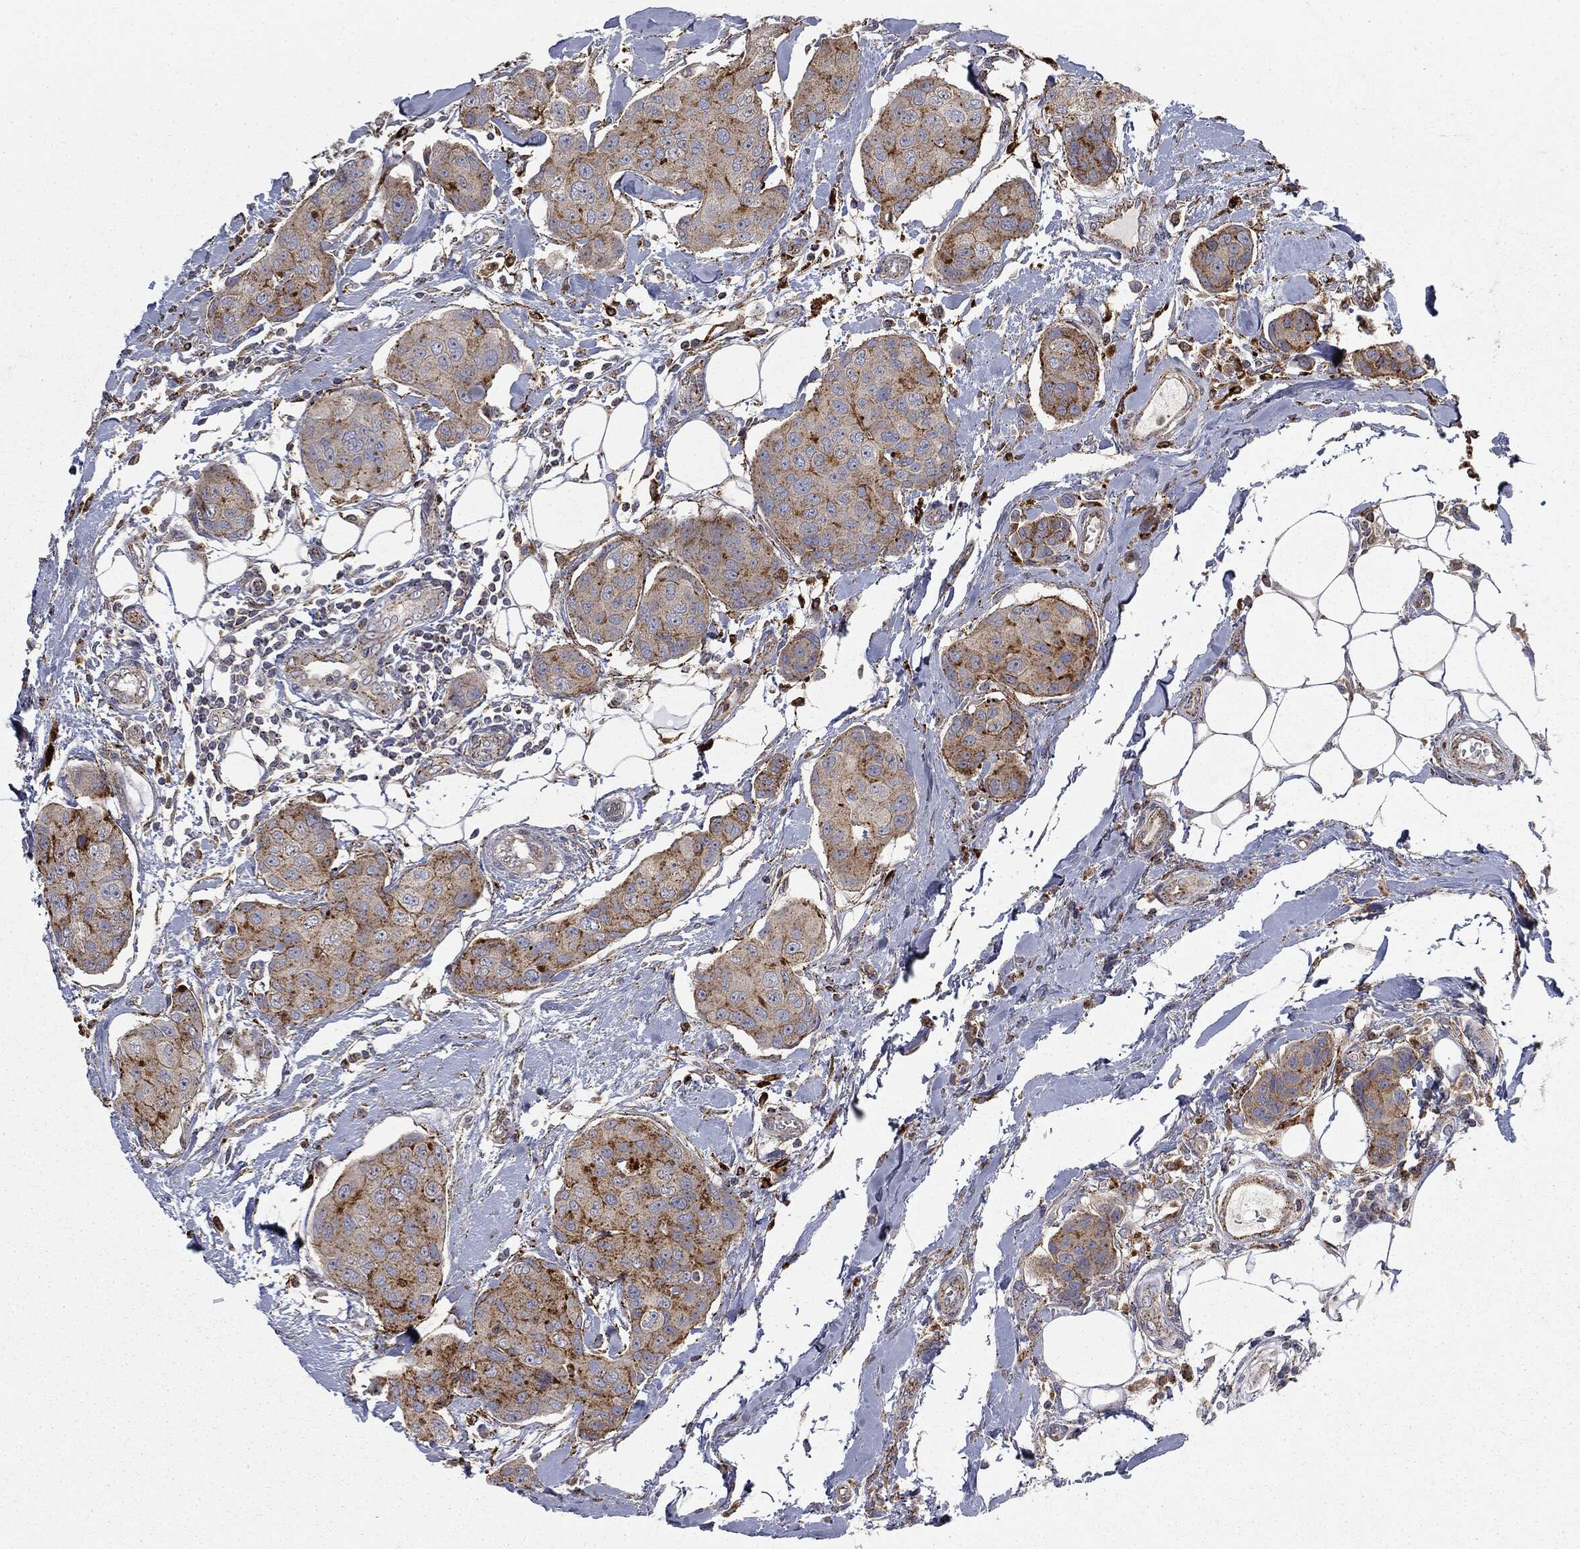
{"staining": {"intensity": "strong", "quantity": "<25%", "location": "cytoplasmic/membranous"}, "tissue": "breast cancer", "cell_type": "Tumor cells", "image_type": "cancer", "snomed": [{"axis": "morphology", "description": "Duct carcinoma"}, {"axis": "topography", "description": "Breast"}, {"axis": "topography", "description": "Lymph node"}], "caption": "Breast intraductal carcinoma stained with DAB (3,3'-diaminobenzidine) IHC shows medium levels of strong cytoplasmic/membranous staining in approximately <25% of tumor cells.", "gene": "CTSA", "patient": {"sex": "female", "age": 80}}